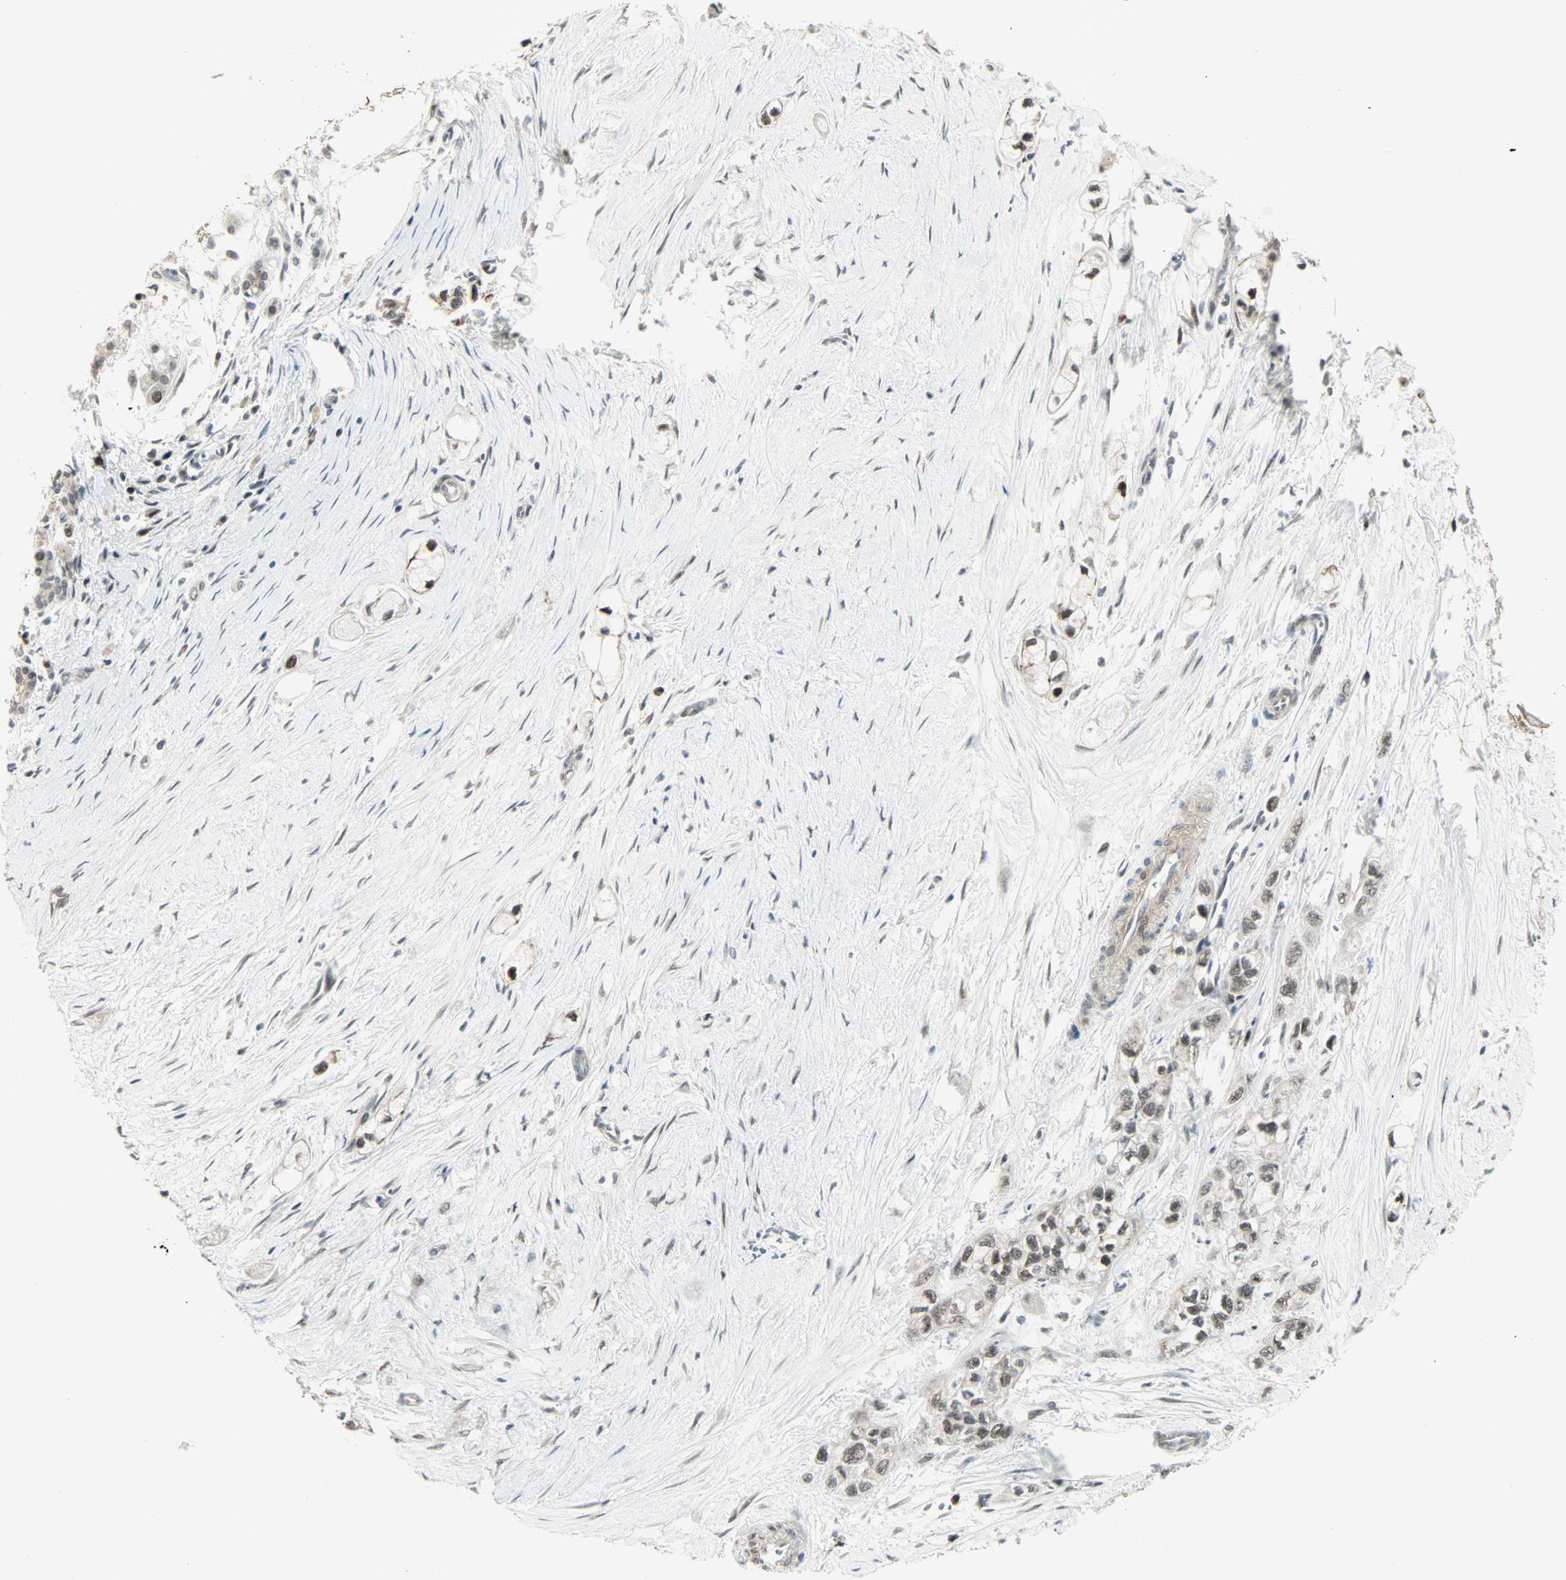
{"staining": {"intensity": "moderate", "quantity": ">75%", "location": "nuclear"}, "tissue": "pancreatic cancer", "cell_type": "Tumor cells", "image_type": "cancer", "snomed": [{"axis": "morphology", "description": "Adenocarcinoma, NOS"}, {"axis": "topography", "description": "Pancreas"}], "caption": "Protein analysis of pancreatic cancer tissue shows moderate nuclear expression in about >75% of tumor cells.", "gene": "CBX4", "patient": {"sex": "male", "age": 74}}